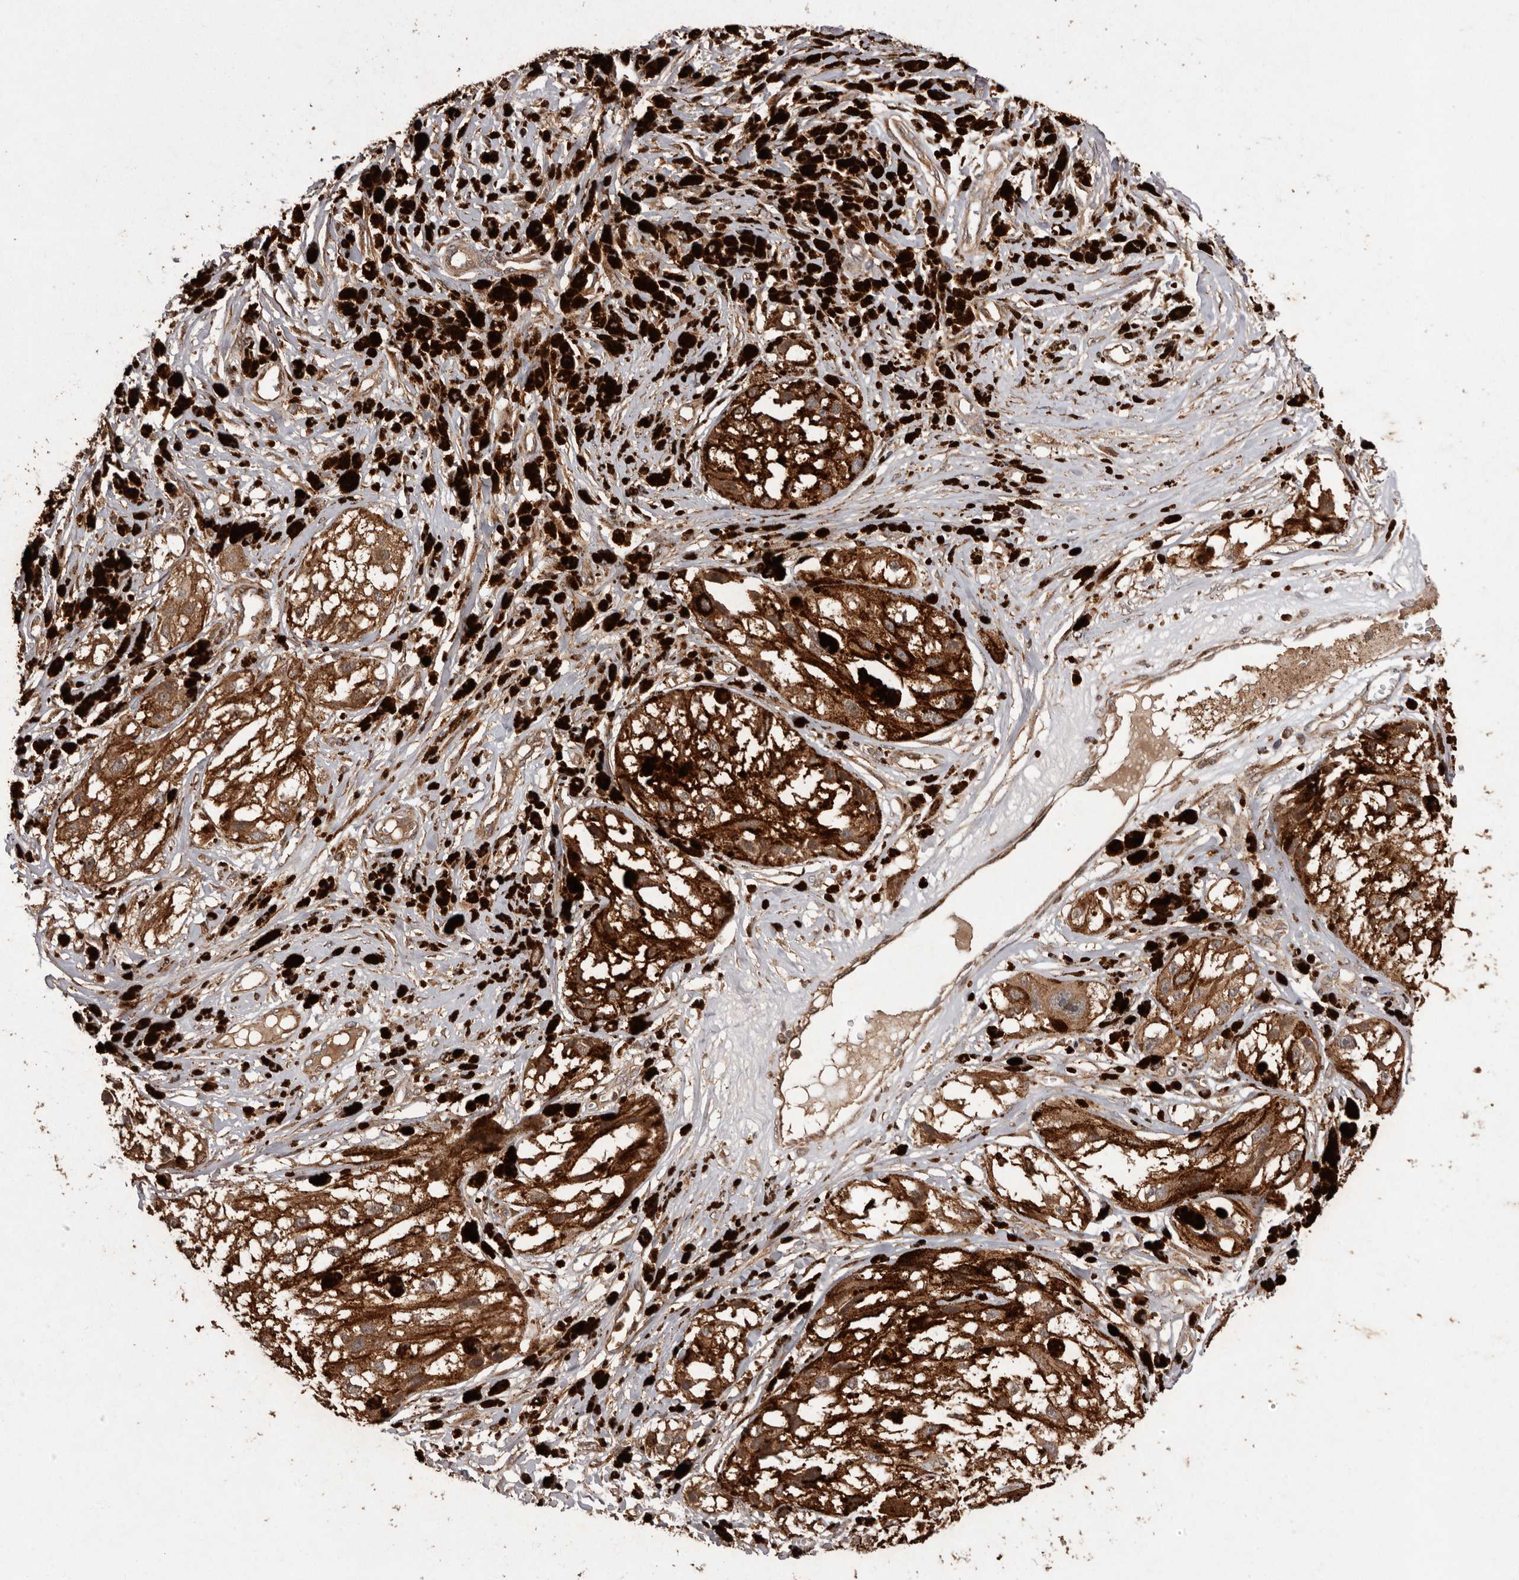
{"staining": {"intensity": "strong", "quantity": ">75%", "location": "cytoplasmic/membranous"}, "tissue": "melanoma", "cell_type": "Tumor cells", "image_type": "cancer", "snomed": [{"axis": "morphology", "description": "Malignant melanoma, NOS"}, {"axis": "topography", "description": "Skin"}], "caption": "Immunohistochemistry staining of melanoma, which shows high levels of strong cytoplasmic/membranous expression in about >75% of tumor cells indicating strong cytoplasmic/membranous protein positivity. The staining was performed using DAB (brown) for protein detection and nuclei were counterstained in hematoxylin (blue).", "gene": "SLC22A3", "patient": {"sex": "male", "age": 88}}